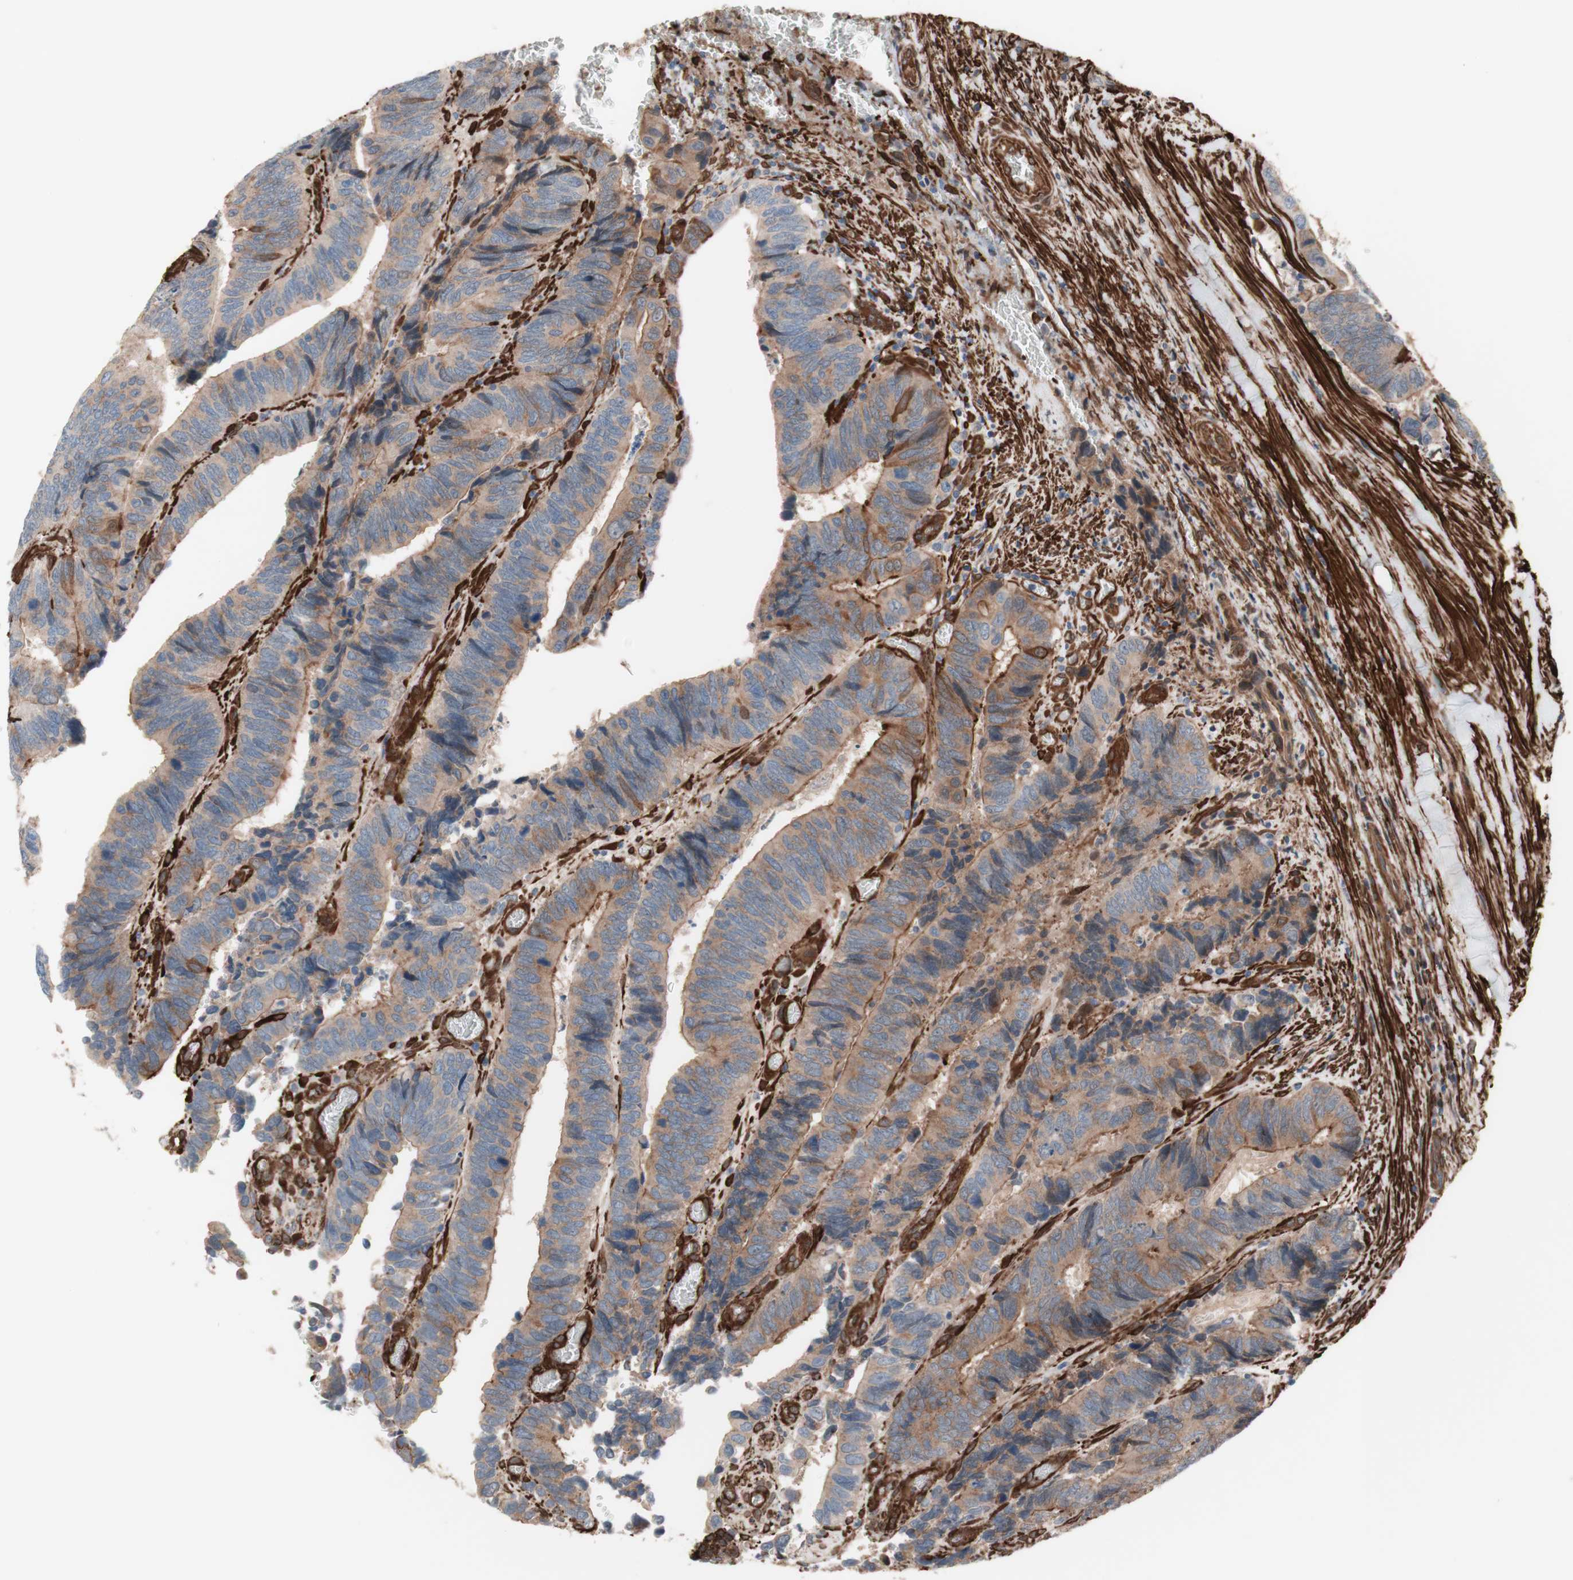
{"staining": {"intensity": "moderate", "quantity": ">75%", "location": "cytoplasmic/membranous"}, "tissue": "colorectal cancer", "cell_type": "Tumor cells", "image_type": "cancer", "snomed": [{"axis": "morphology", "description": "Adenocarcinoma, NOS"}, {"axis": "topography", "description": "Colon"}], "caption": "High-power microscopy captured an immunohistochemistry (IHC) histopathology image of adenocarcinoma (colorectal), revealing moderate cytoplasmic/membranous positivity in approximately >75% of tumor cells.", "gene": "CNN3", "patient": {"sex": "male", "age": 72}}